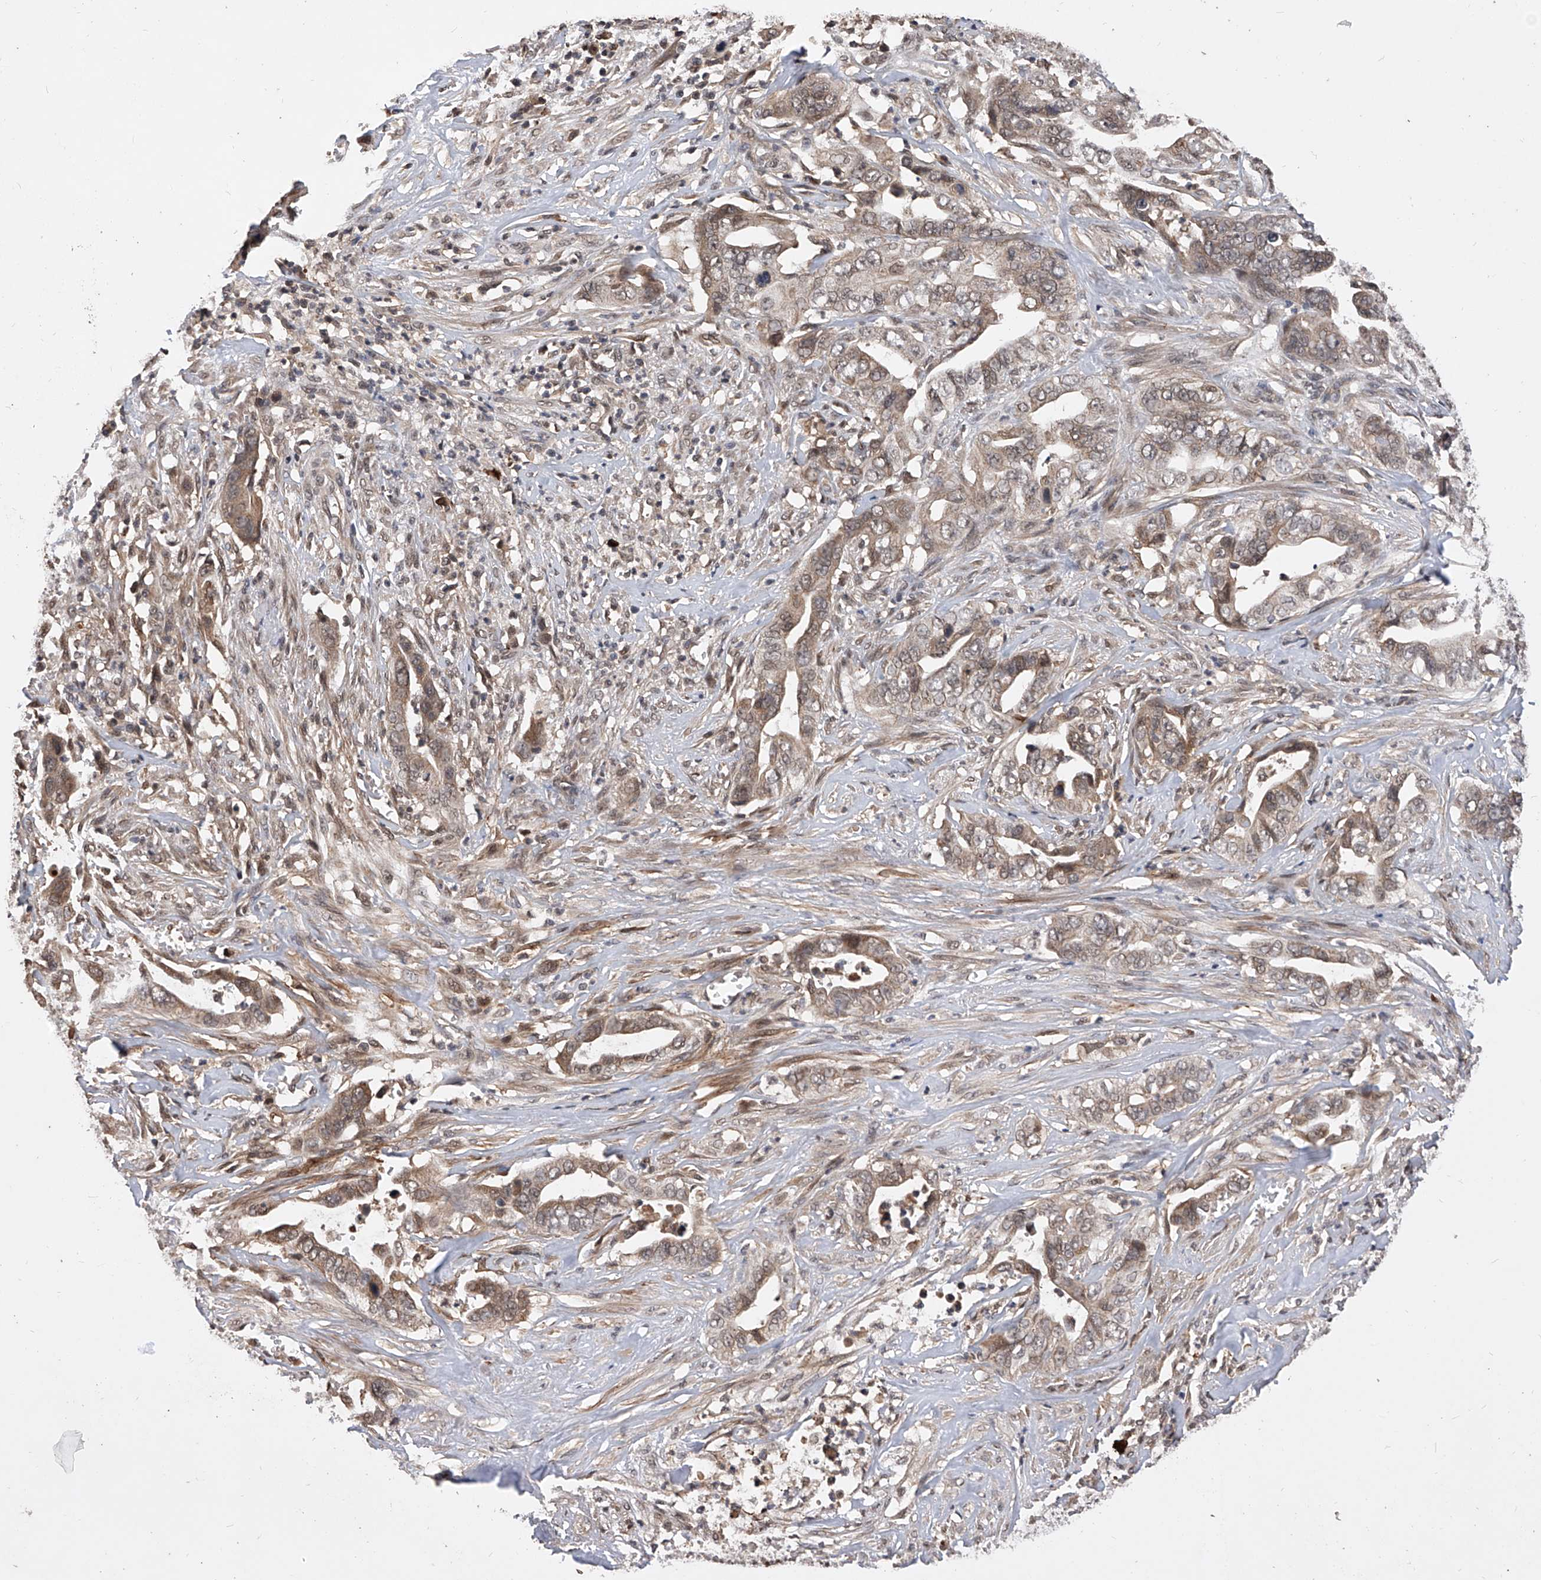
{"staining": {"intensity": "weak", "quantity": ">75%", "location": "cytoplasmic/membranous"}, "tissue": "liver cancer", "cell_type": "Tumor cells", "image_type": "cancer", "snomed": [{"axis": "morphology", "description": "Cholangiocarcinoma"}, {"axis": "topography", "description": "Liver"}], "caption": "Cholangiocarcinoma (liver) was stained to show a protein in brown. There is low levels of weak cytoplasmic/membranous positivity in approximately >75% of tumor cells. Ihc stains the protein in brown and the nuclei are stained blue.", "gene": "CFAP410", "patient": {"sex": "female", "age": 79}}